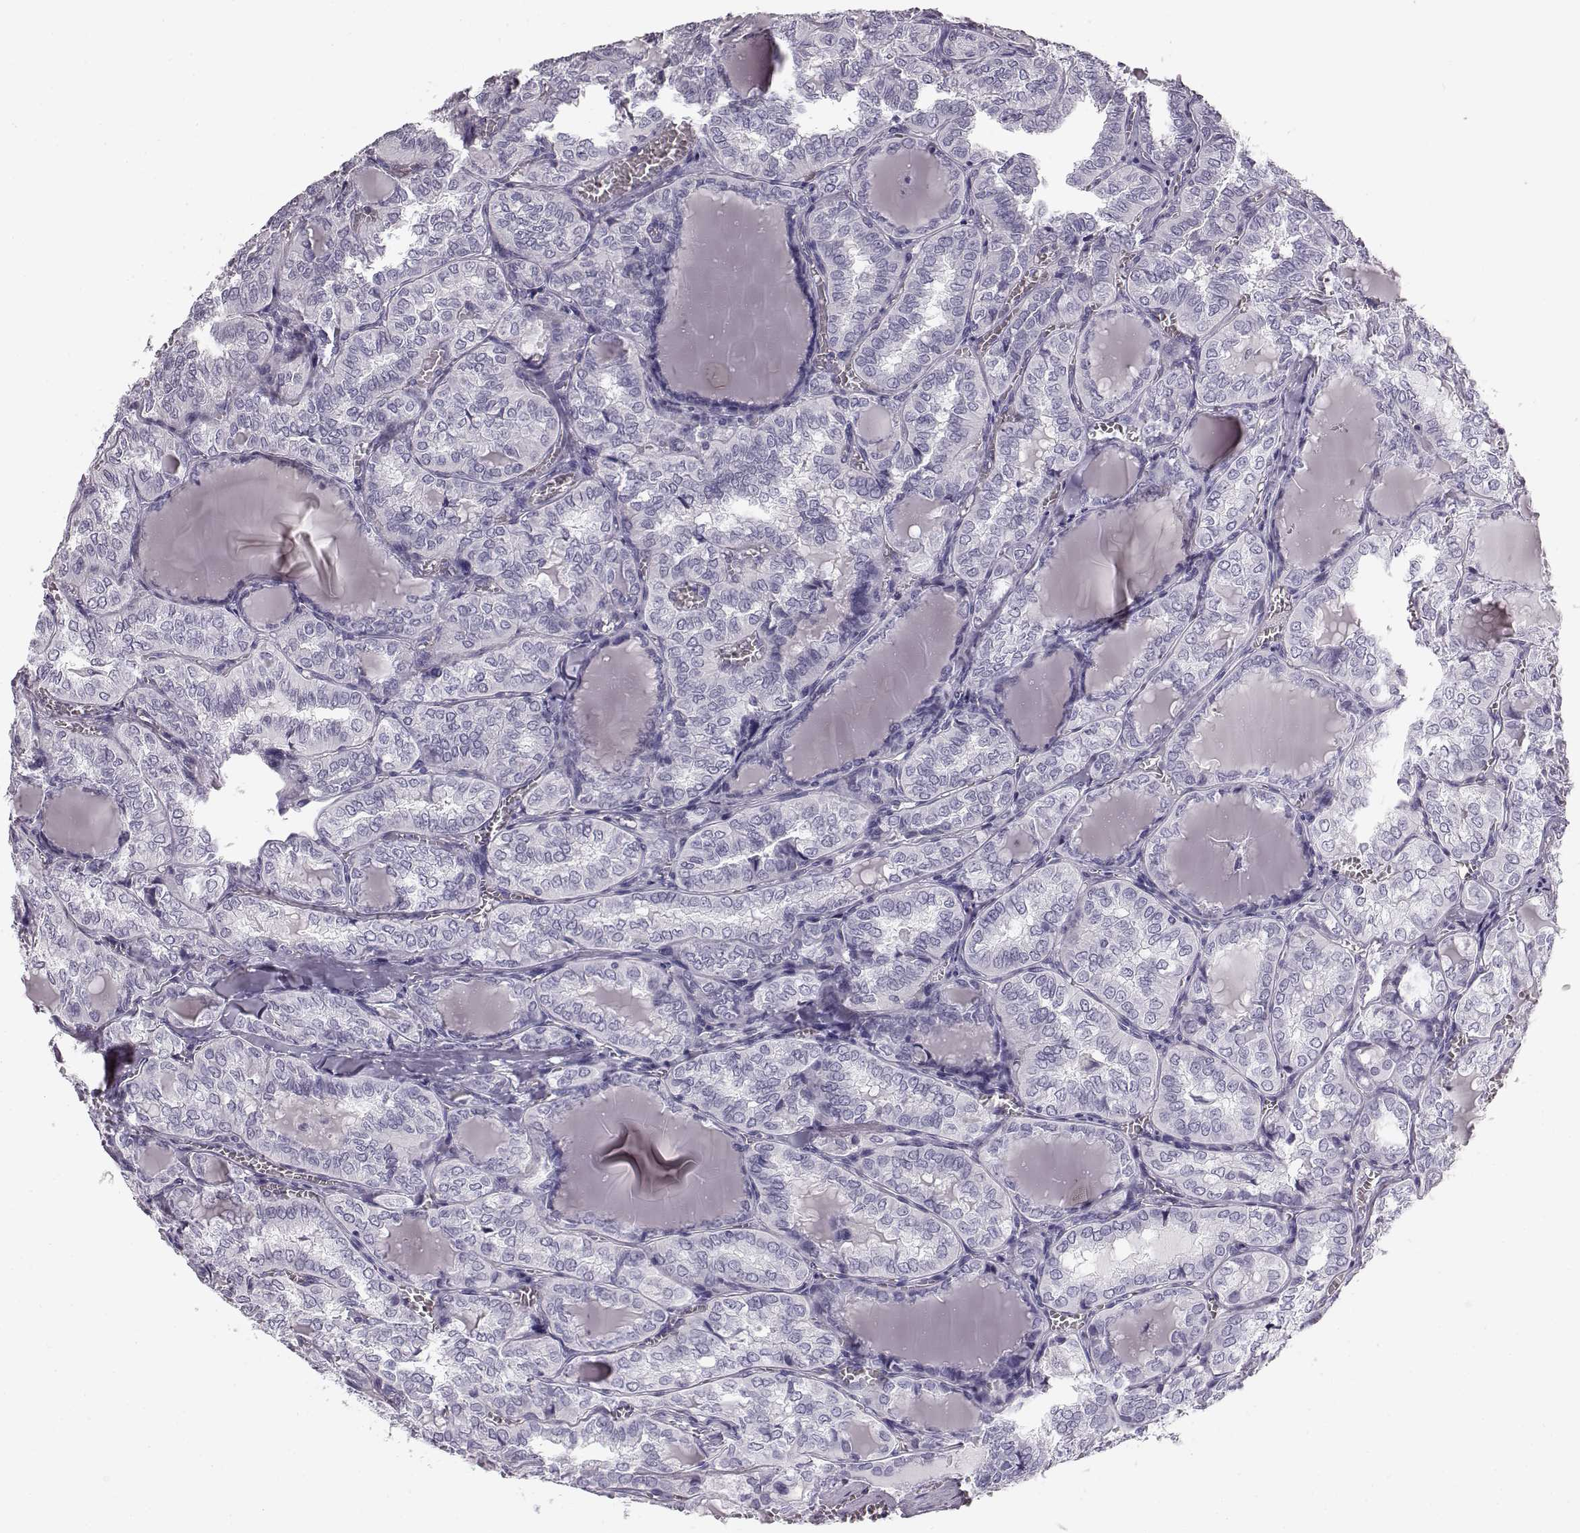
{"staining": {"intensity": "negative", "quantity": "none", "location": "none"}, "tissue": "thyroid cancer", "cell_type": "Tumor cells", "image_type": "cancer", "snomed": [{"axis": "morphology", "description": "Papillary adenocarcinoma, NOS"}, {"axis": "topography", "description": "Thyroid gland"}], "caption": "IHC photomicrograph of papillary adenocarcinoma (thyroid) stained for a protein (brown), which exhibits no positivity in tumor cells. Nuclei are stained in blue.", "gene": "BFSP2", "patient": {"sex": "female", "age": 41}}